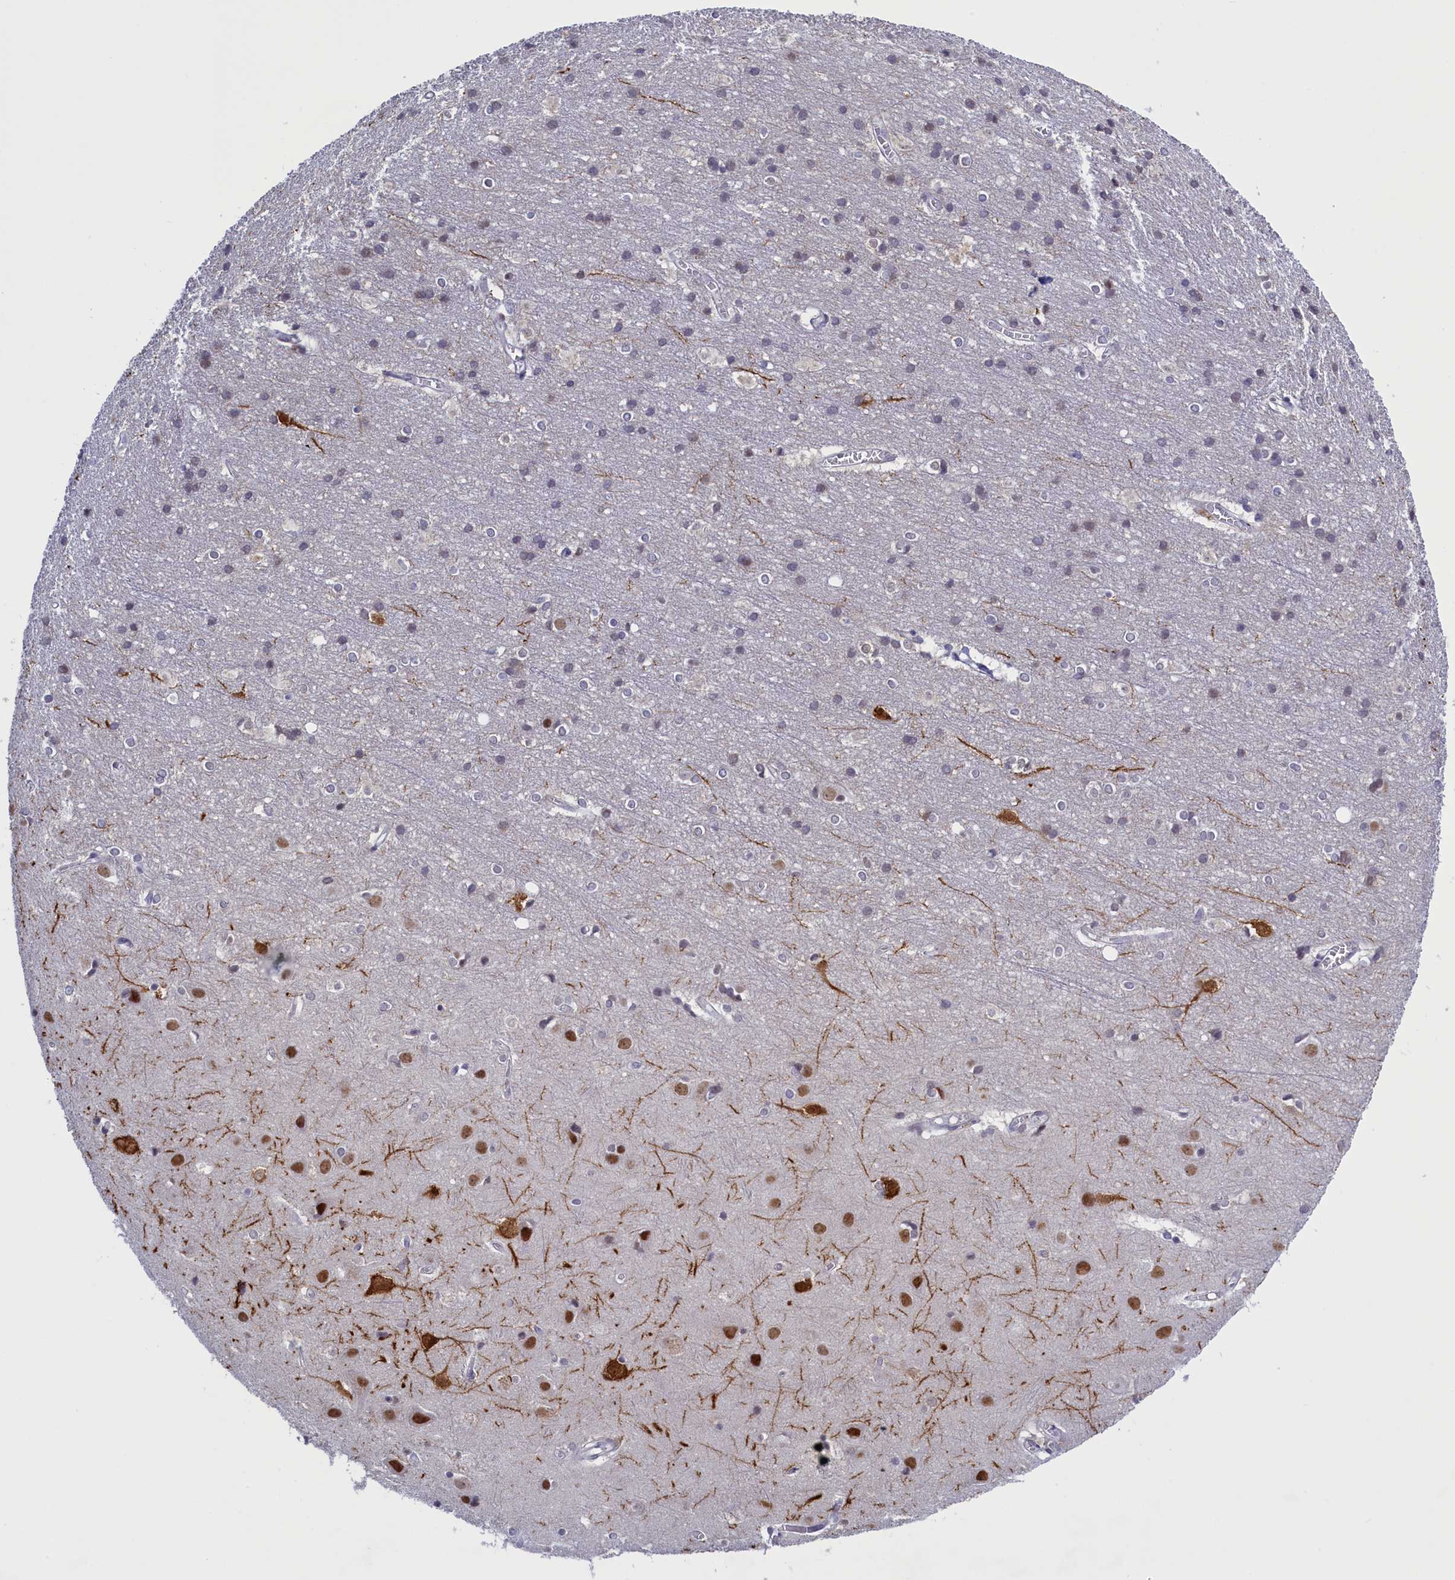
{"staining": {"intensity": "negative", "quantity": "none", "location": "none"}, "tissue": "cerebral cortex", "cell_type": "Endothelial cells", "image_type": "normal", "snomed": [{"axis": "morphology", "description": "Normal tissue, NOS"}, {"axis": "topography", "description": "Cerebral cortex"}], "caption": "IHC micrograph of unremarkable cerebral cortex: human cerebral cortex stained with DAB (3,3'-diaminobenzidine) reveals no significant protein expression in endothelial cells. (DAB IHC visualized using brightfield microscopy, high magnification).", "gene": "ATF7IP2", "patient": {"sex": "male", "age": 54}}